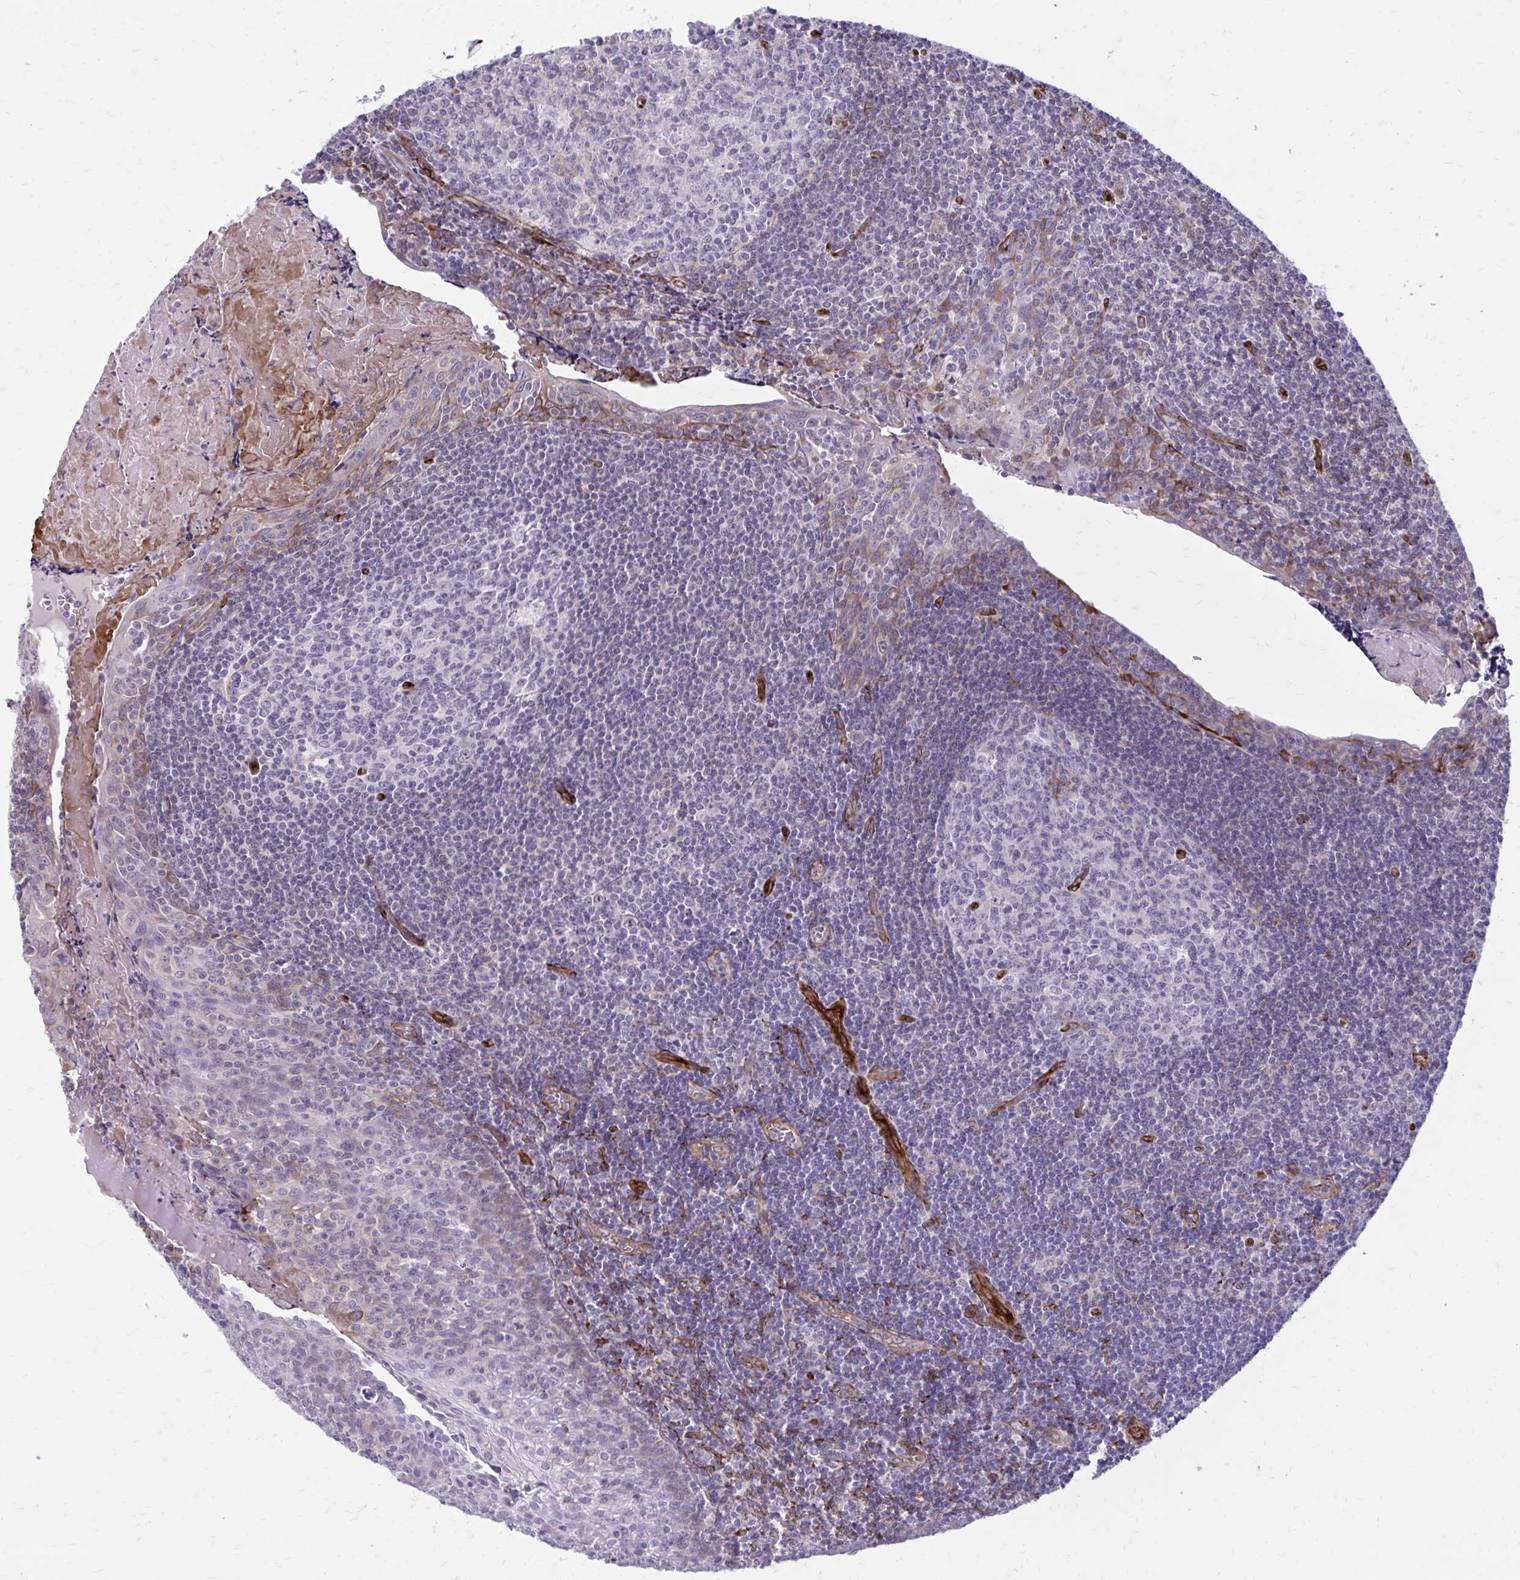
{"staining": {"intensity": "negative", "quantity": "none", "location": "none"}, "tissue": "tonsil", "cell_type": "Germinal center cells", "image_type": "normal", "snomed": [{"axis": "morphology", "description": "Normal tissue, NOS"}, {"axis": "morphology", "description": "Inflammation, NOS"}, {"axis": "topography", "description": "Tonsil"}], "caption": "Tonsil stained for a protein using IHC reveals no staining germinal center cells.", "gene": "BEND5", "patient": {"sex": "female", "age": 31}}